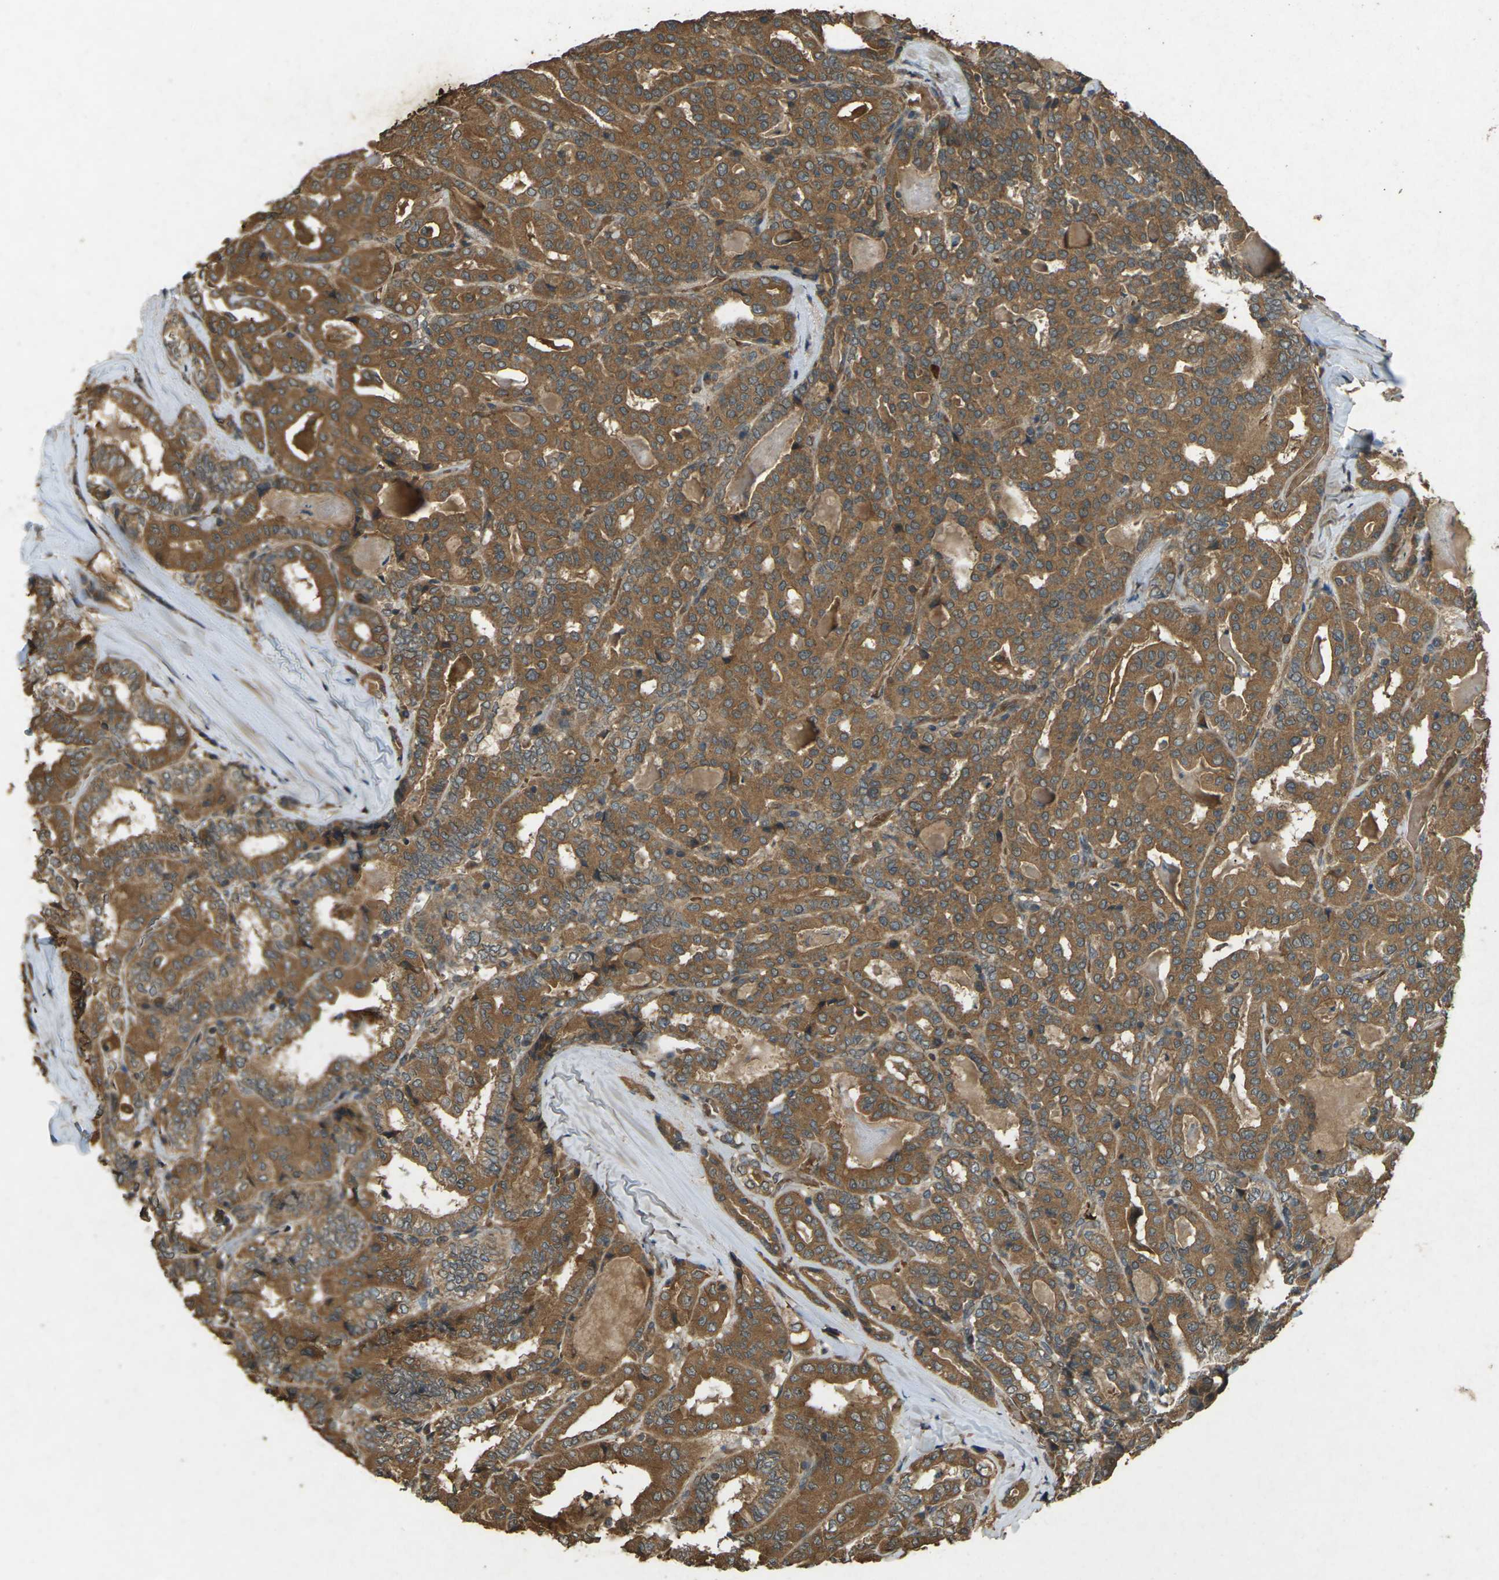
{"staining": {"intensity": "moderate", "quantity": ">75%", "location": "cytoplasmic/membranous"}, "tissue": "thyroid cancer", "cell_type": "Tumor cells", "image_type": "cancer", "snomed": [{"axis": "morphology", "description": "Papillary adenocarcinoma, NOS"}, {"axis": "topography", "description": "Thyroid gland"}], "caption": "Immunohistochemical staining of thyroid cancer shows medium levels of moderate cytoplasmic/membranous protein expression in about >75% of tumor cells.", "gene": "TAP1", "patient": {"sex": "female", "age": 42}}